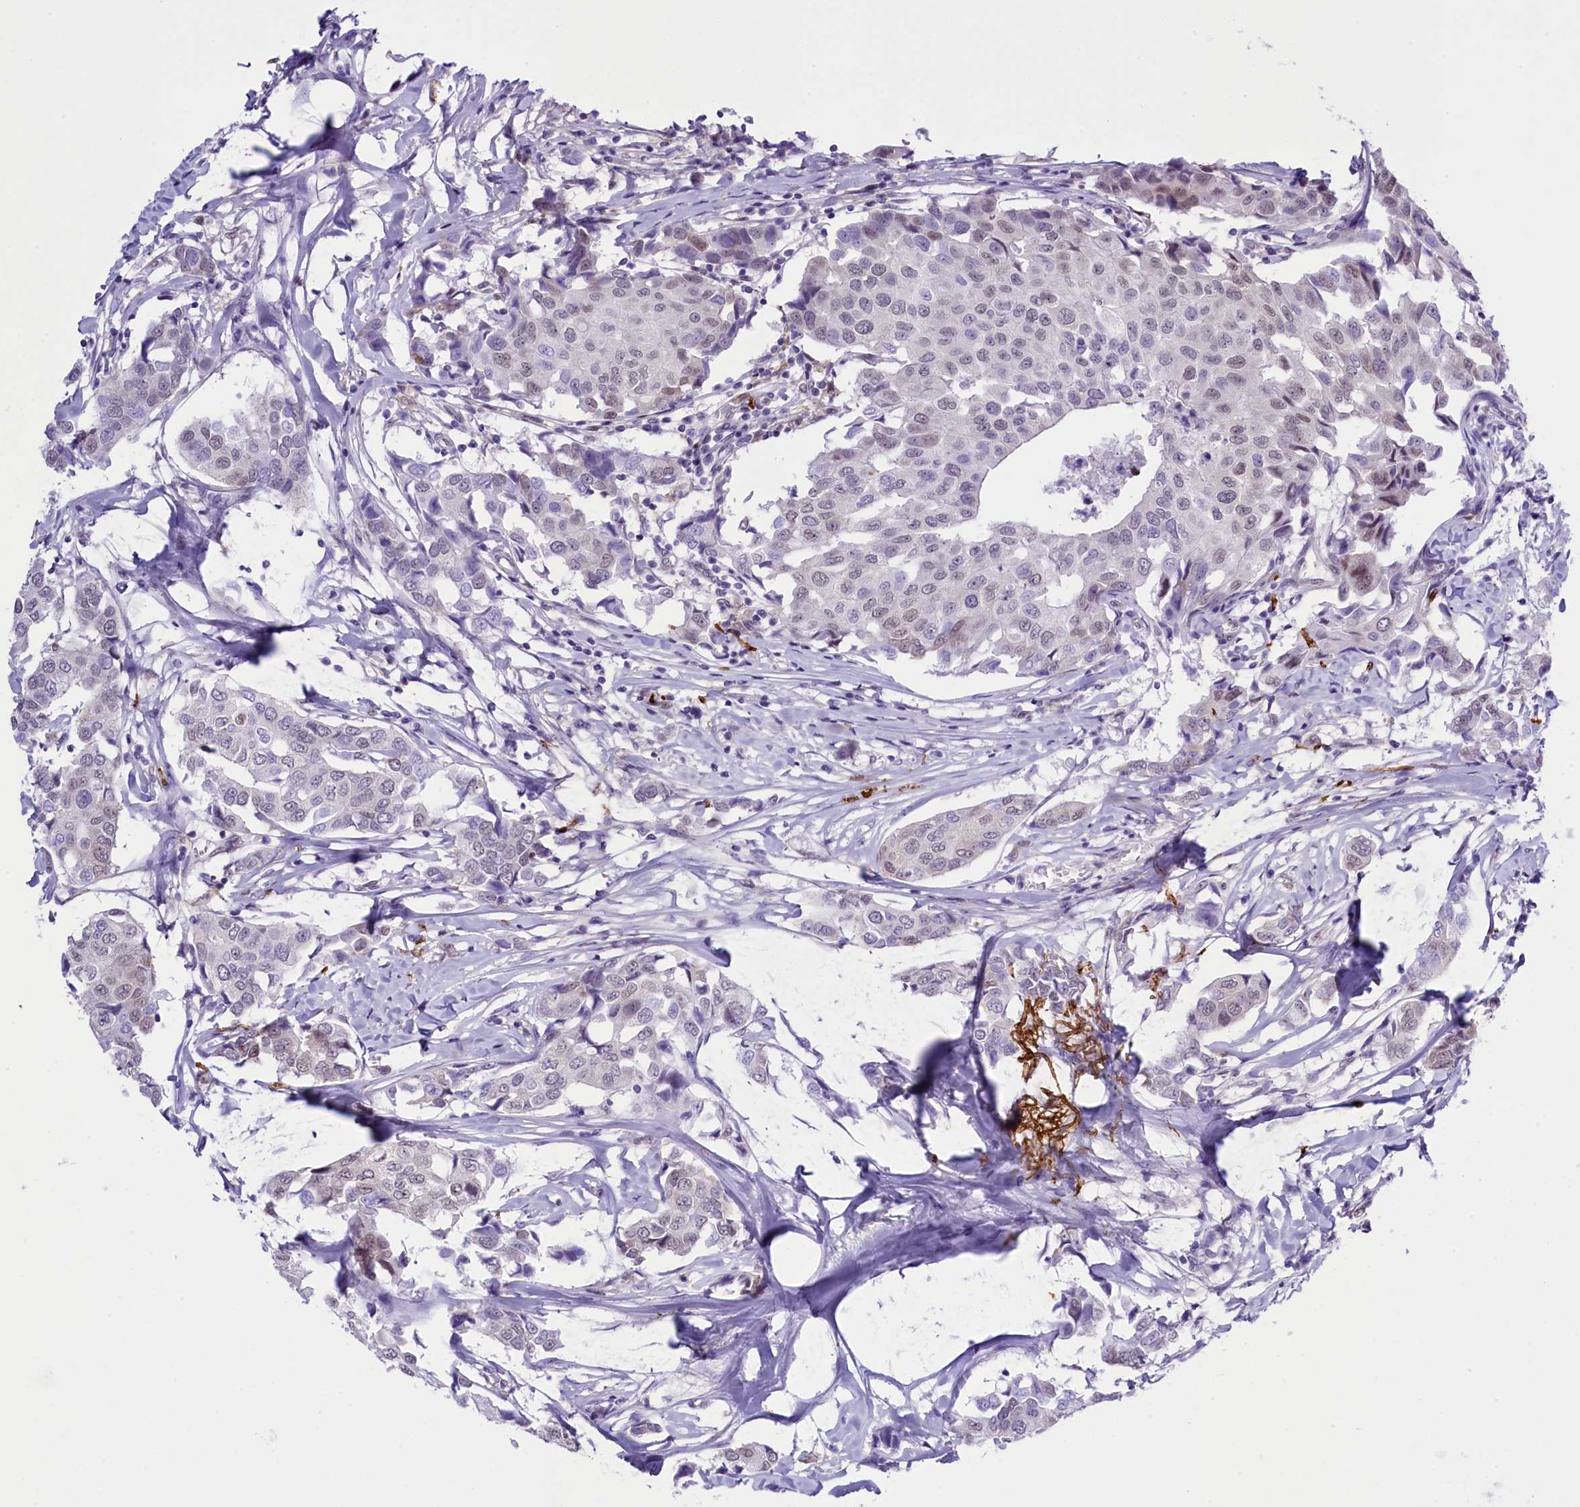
{"staining": {"intensity": "weak", "quantity": "<25%", "location": "nuclear"}, "tissue": "breast cancer", "cell_type": "Tumor cells", "image_type": "cancer", "snomed": [{"axis": "morphology", "description": "Duct carcinoma"}, {"axis": "topography", "description": "Breast"}], "caption": "Immunohistochemistry (IHC) of human breast intraductal carcinoma reveals no positivity in tumor cells.", "gene": "RPS6KB1", "patient": {"sex": "female", "age": 80}}